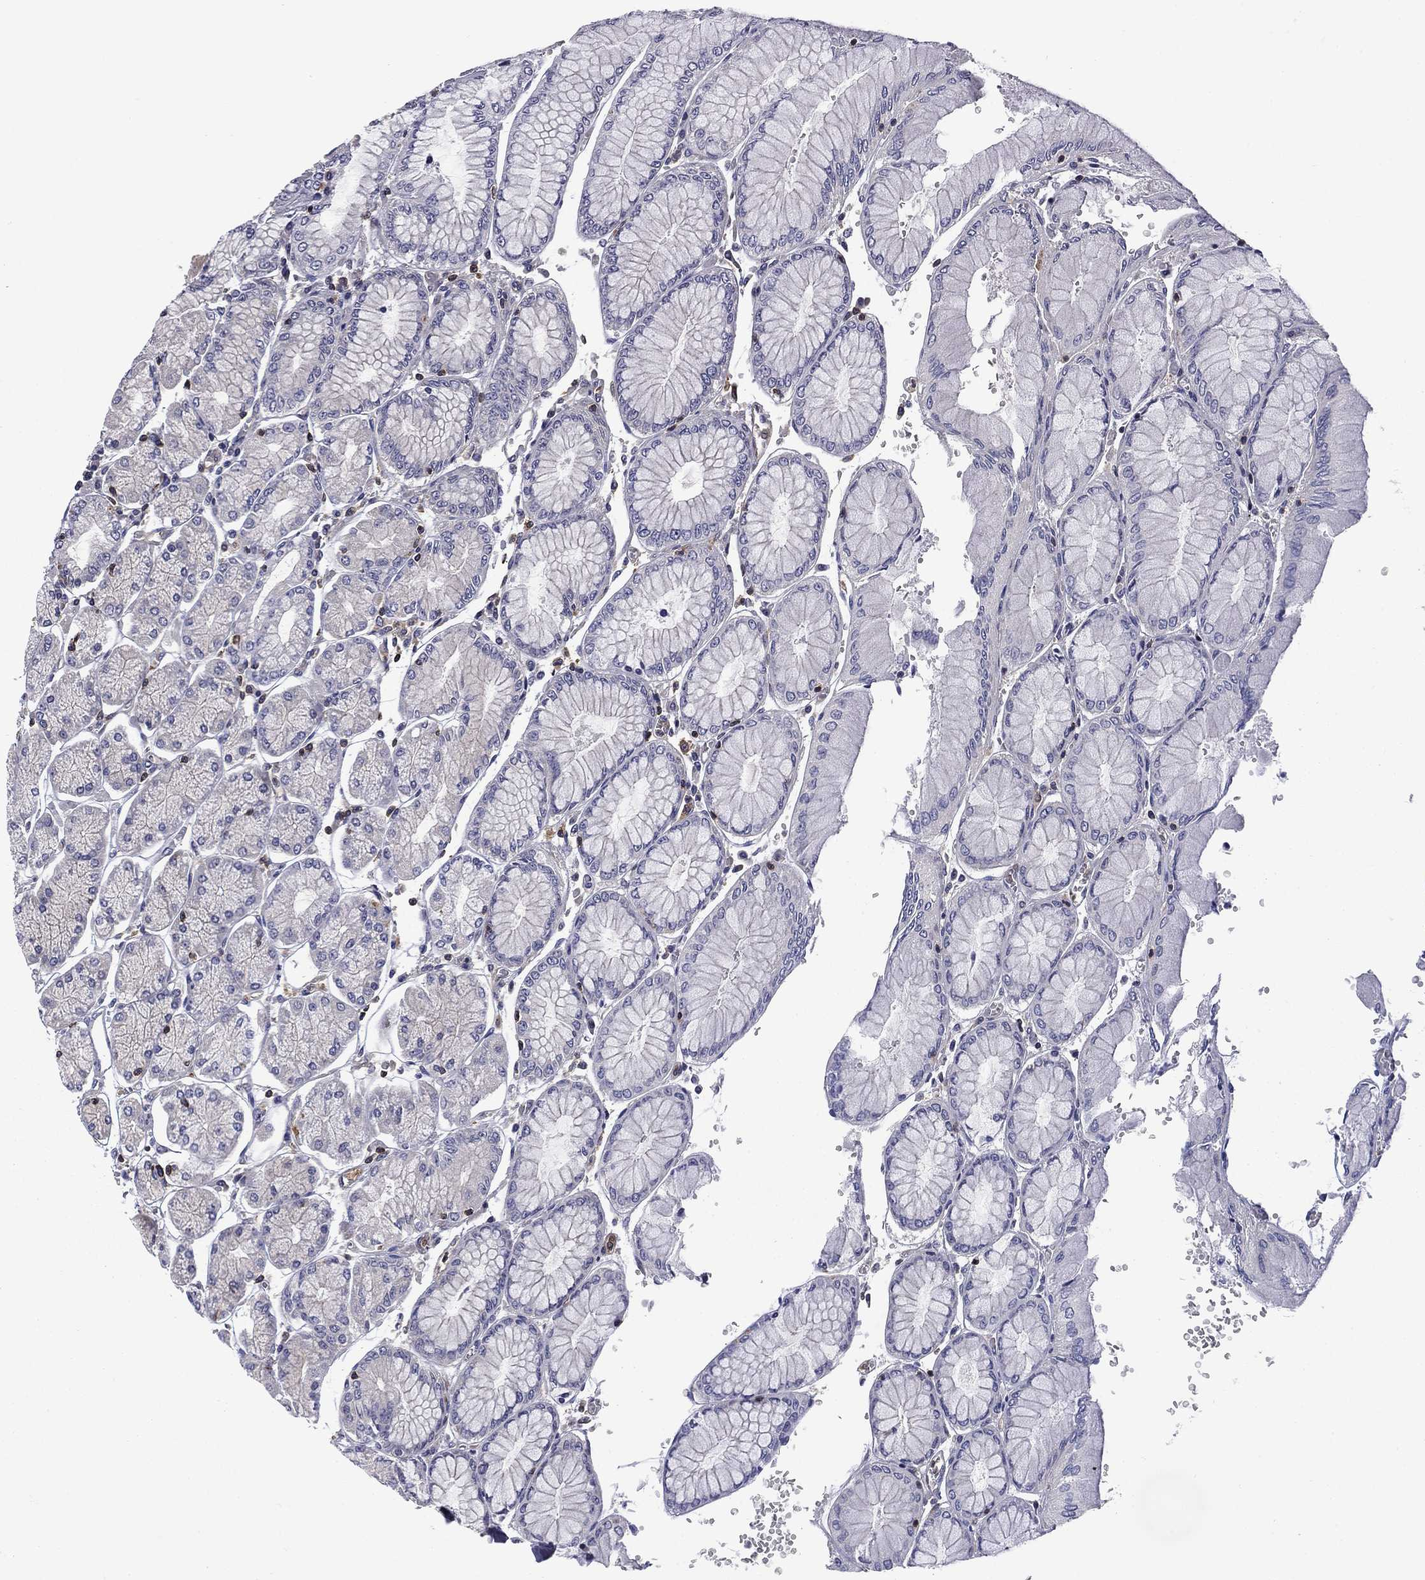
{"staining": {"intensity": "negative", "quantity": "none", "location": "none"}, "tissue": "stomach", "cell_type": "Glandular cells", "image_type": "normal", "snomed": [{"axis": "morphology", "description": "Normal tissue, NOS"}, {"axis": "morphology", "description": "Adenocarcinoma, NOS"}, {"axis": "topography", "description": "Stomach, upper"}, {"axis": "topography", "description": "Stomach"}], "caption": "Immunohistochemical staining of normal stomach shows no significant expression in glandular cells.", "gene": "ARHGAP45", "patient": {"sex": "male", "age": 76}}